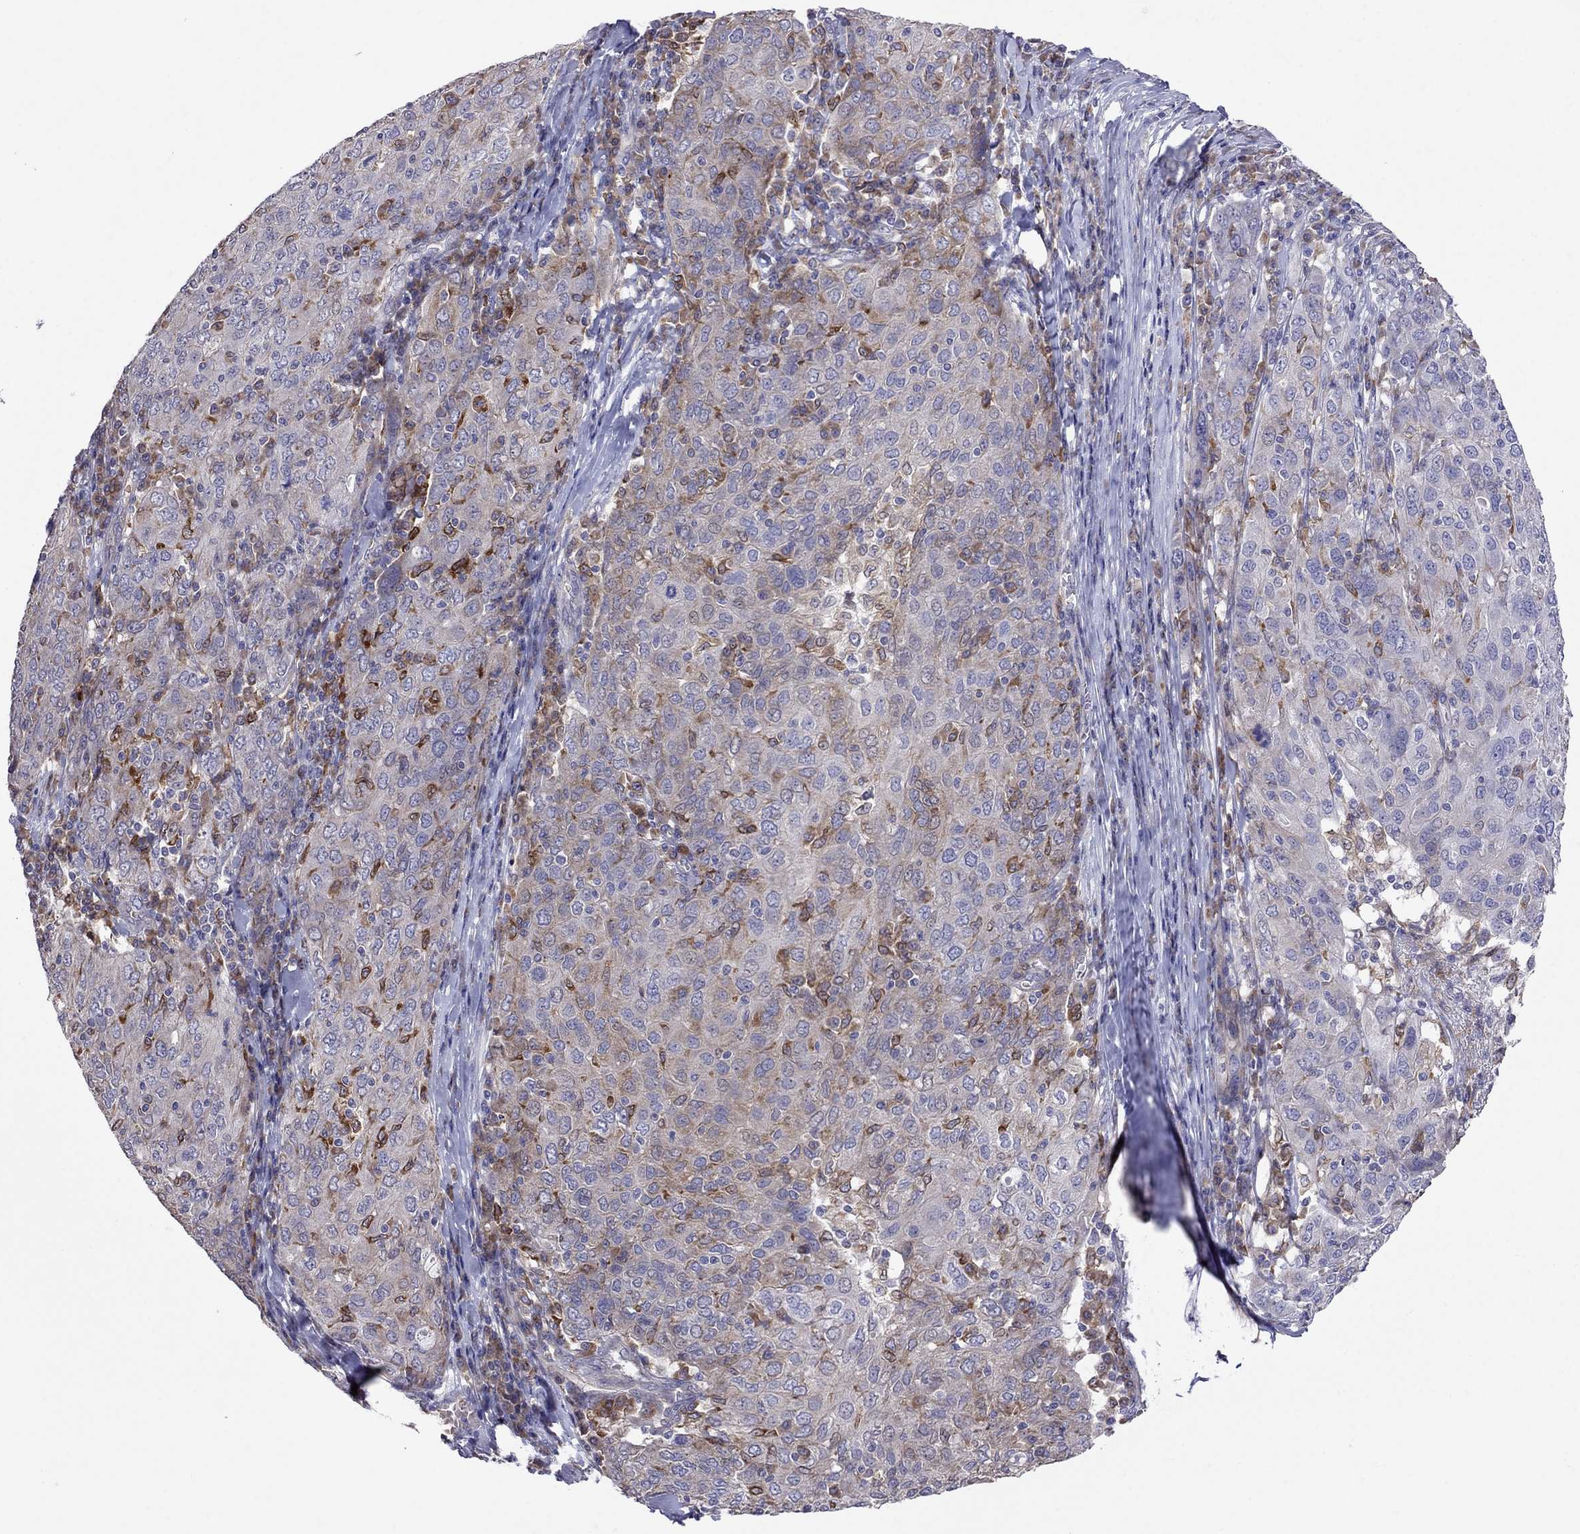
{"staining": {"intensity": "negative", "quantity": "none", "location": "none"}, "tissue": "ovarian cancer", "cell_type": "Tumor cells", "image_type": "cancer", "snomed": [{"axis": "morphology", "description": "Carcinoma, endometroid"}, {"axis": "topography", "description": "Ovary"}], "caption": "Immunohistochemistry (IHC) micrograph of neoplastic tissue: ovarian endometroid carcinoma stained with DAB exhibits no significant protein expression in tumor cells.", "gene": "ADAM28", "patient": {"sex": "female", "age": 50}}